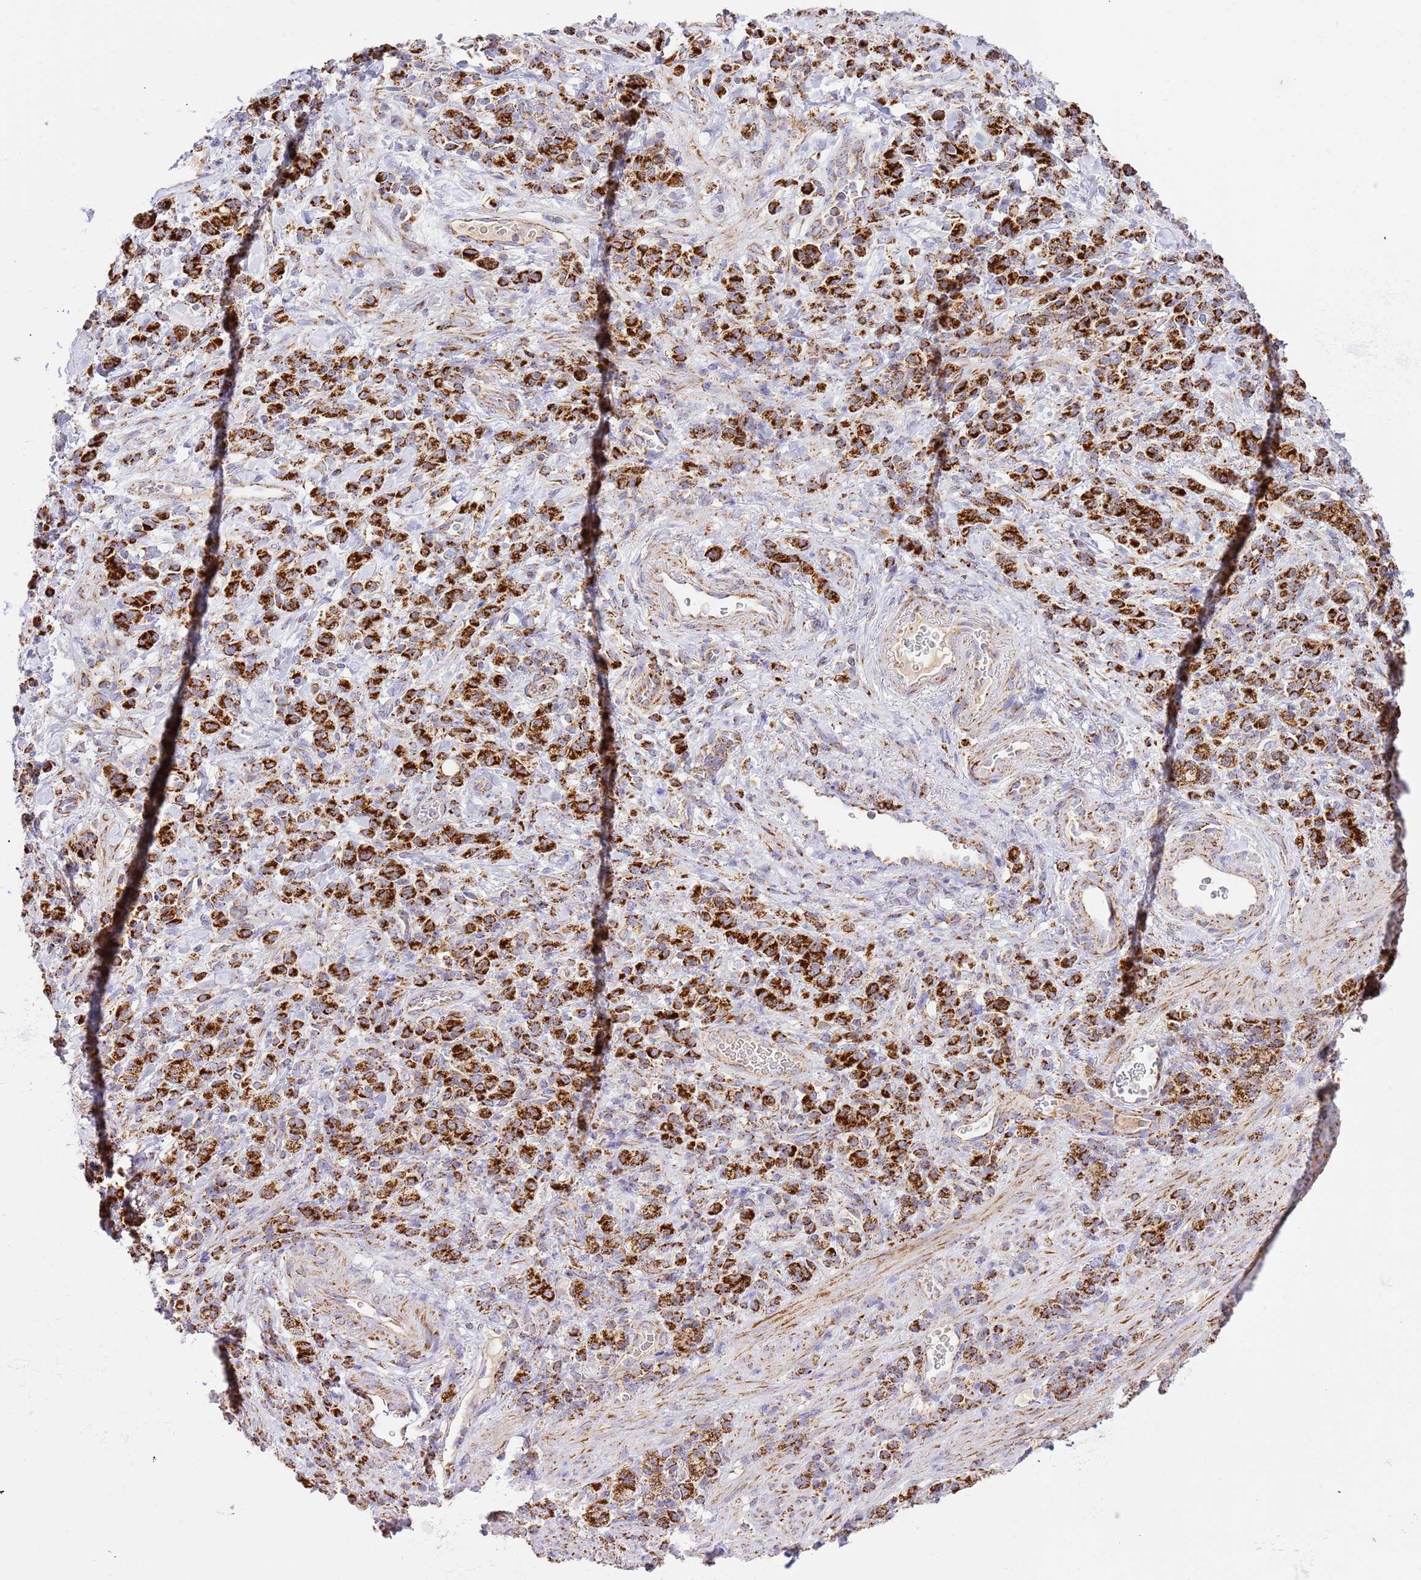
{"staining": {"intensity": "strong", "quantity": ">75%", "location": "cytoplasmic/membranous"}, "tissue": "stomach cancer", "cell_type": "Tumor cells", "image_type": "cancer", "snomed": [{"axis": "morphology", "description": "Adenocarcinoma, NOS"}, {"axis": "topography", "description": "Stomach"}], "caption": "Immunohistochemistry (IHC) staining of stomach cancer, which displays high levels of strong cytoplasmic/membranous positivity in approximately >75% of tumor cells indicating strong cytoplasmic/membranous protein expression. The staining was performed using DAB (3,3'-diaminobenzidine) (brown) for protein detection and nuclei were counterstained in hematoxylin (blue).", "gene": "ZBTB39", "patient": {"sex": "male", "age": 77}}